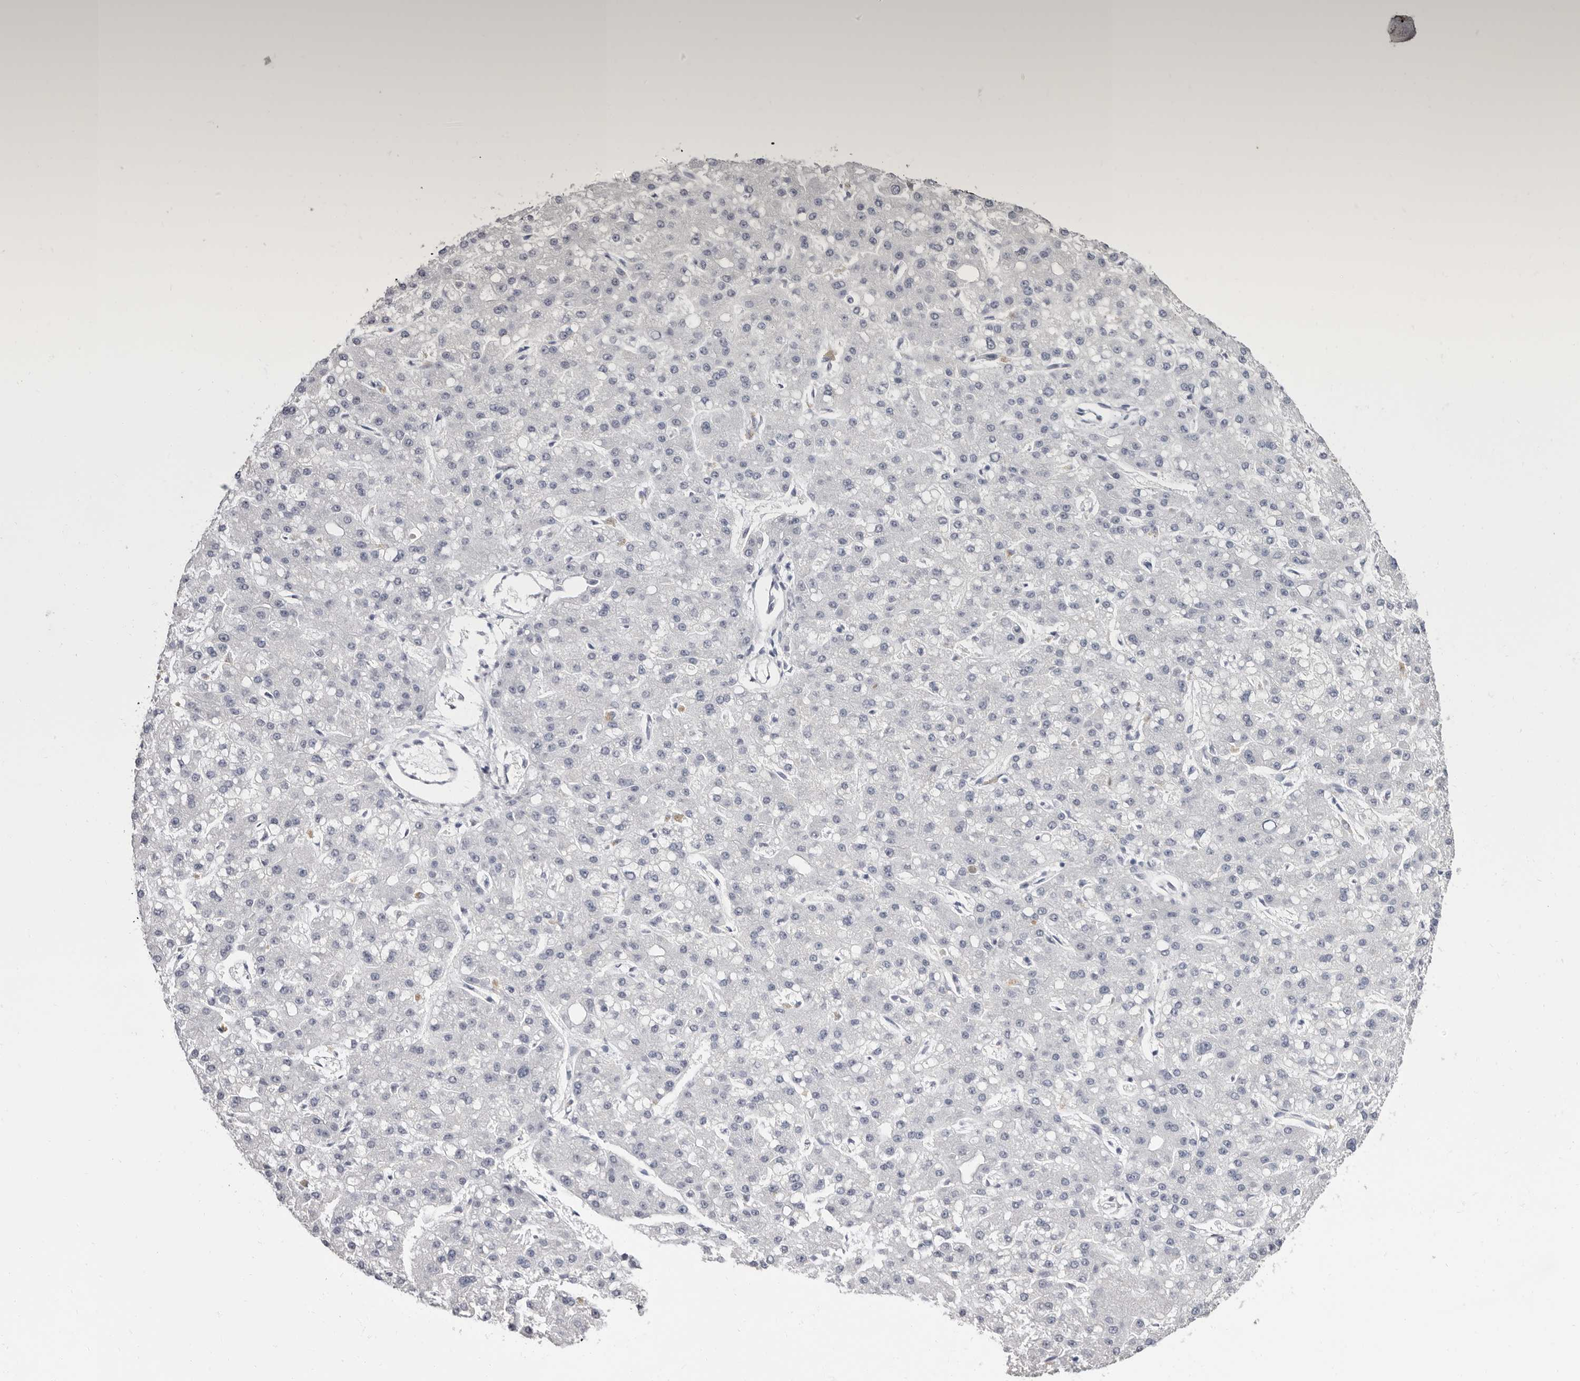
{"staining": {"intensity": "negative", "quantity": "none", "location": "none"}, "tissue": "liver cancer", "cell_type": "Tumor cells", "image_type": "cancer", "snomed": [{"axis": "morphology", "description": "Carcinoma, Hepatocellular, NOS"}, {"axis": "topography", "description": "Liver"}], "caption": "Protein analysis of hepatocellular carcinoma (liver) displays no significant expression in tumor cells.", "gene": "ZNF326", "patient": {"sex": "male", "age": 67}}